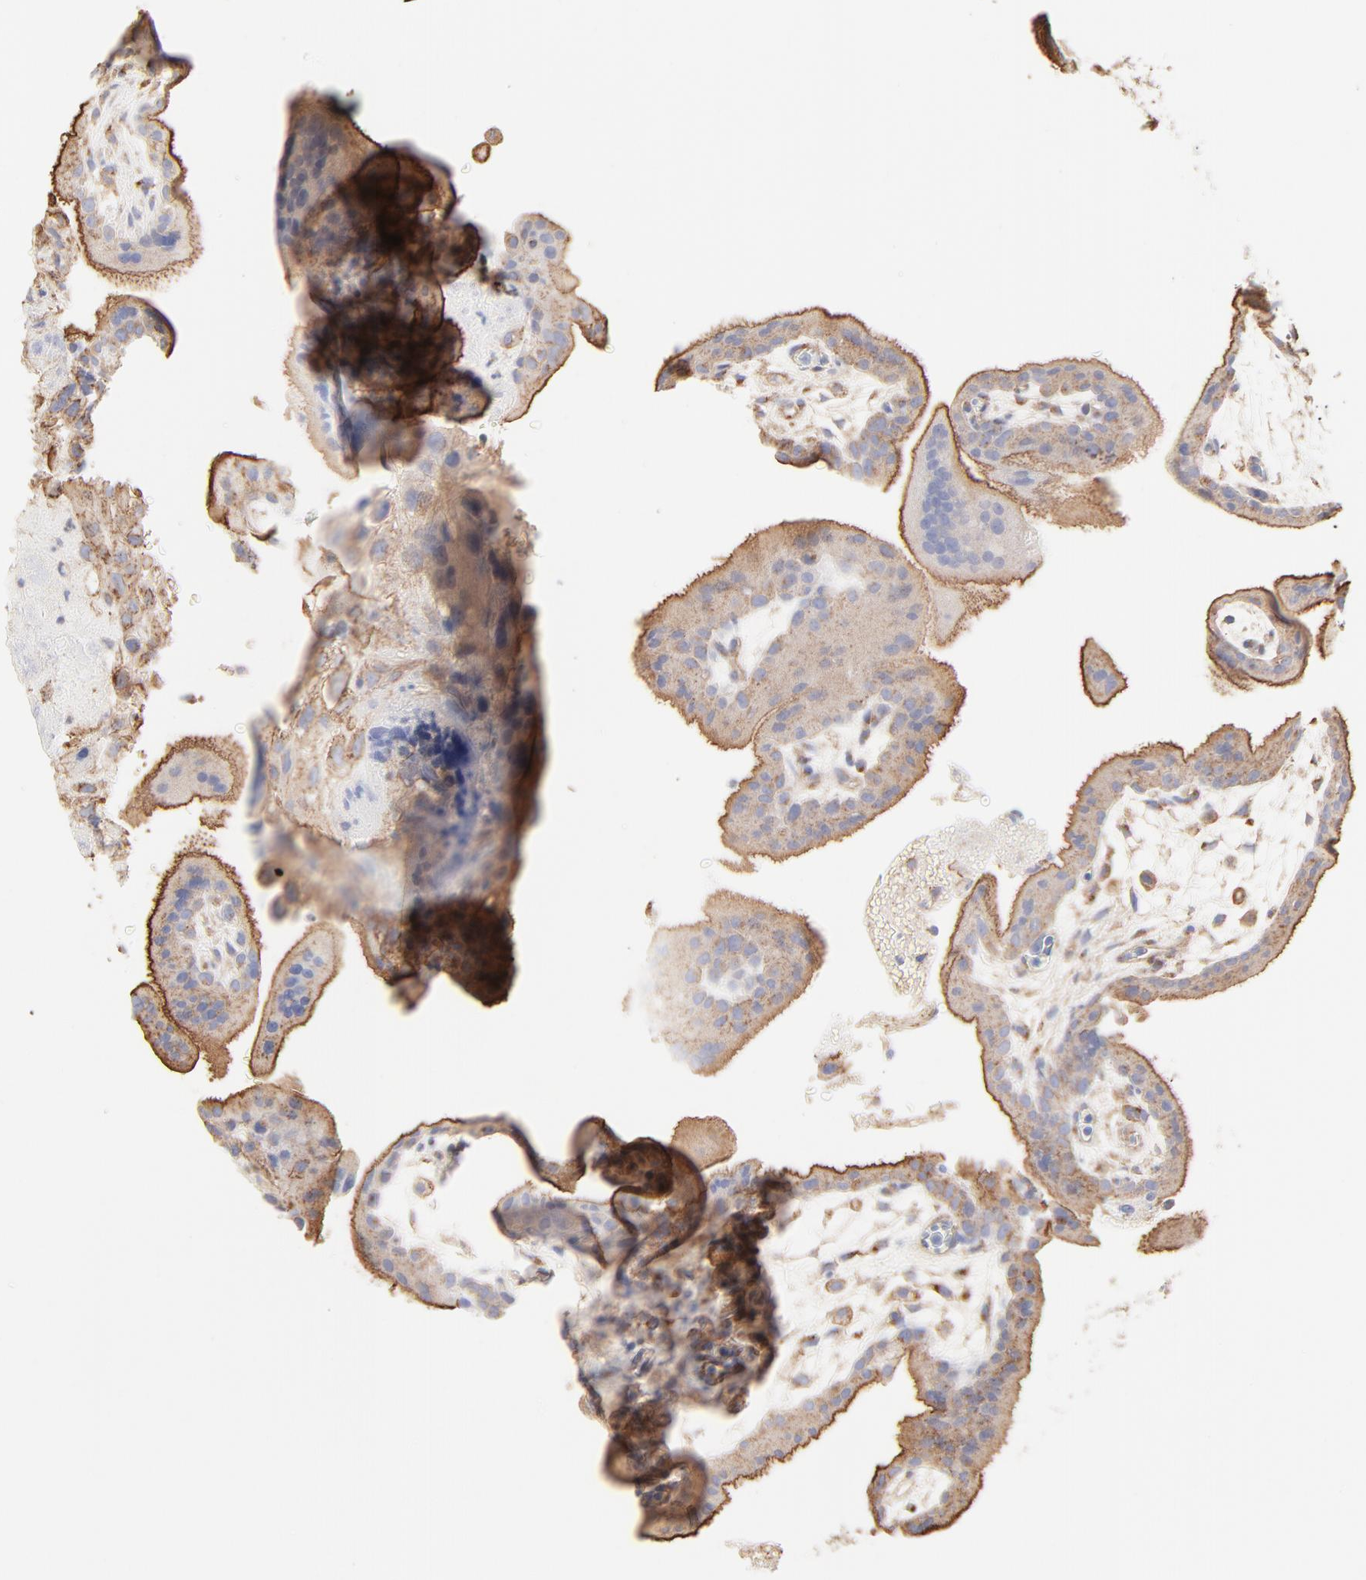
{"staining": {"intensity": "moderate", "quantity": ">75%", "location": "cytoplasmic/membranous"}, "tissue": "placenta", "cell_type": "Decidual cells", "image_type": "normal", "snomed": [{"axis": "morphology", "description": "Normal tissue, NOS"}, {"axis": "topography", "description": "Placenta"}], "caption": "DAB immunohistochemical staining of normal placenta reveals moderate cytoplasmic/membranous protein staining in about >75% of decidual cells. The staining was performed using DAB (3,3'-diaminobenzidine), with brown indicating positive protein expression. Nuclei are stained blue with hematoxylin.", "gene": "CLTB", "patient": {"sex": "female", "age": 35}}